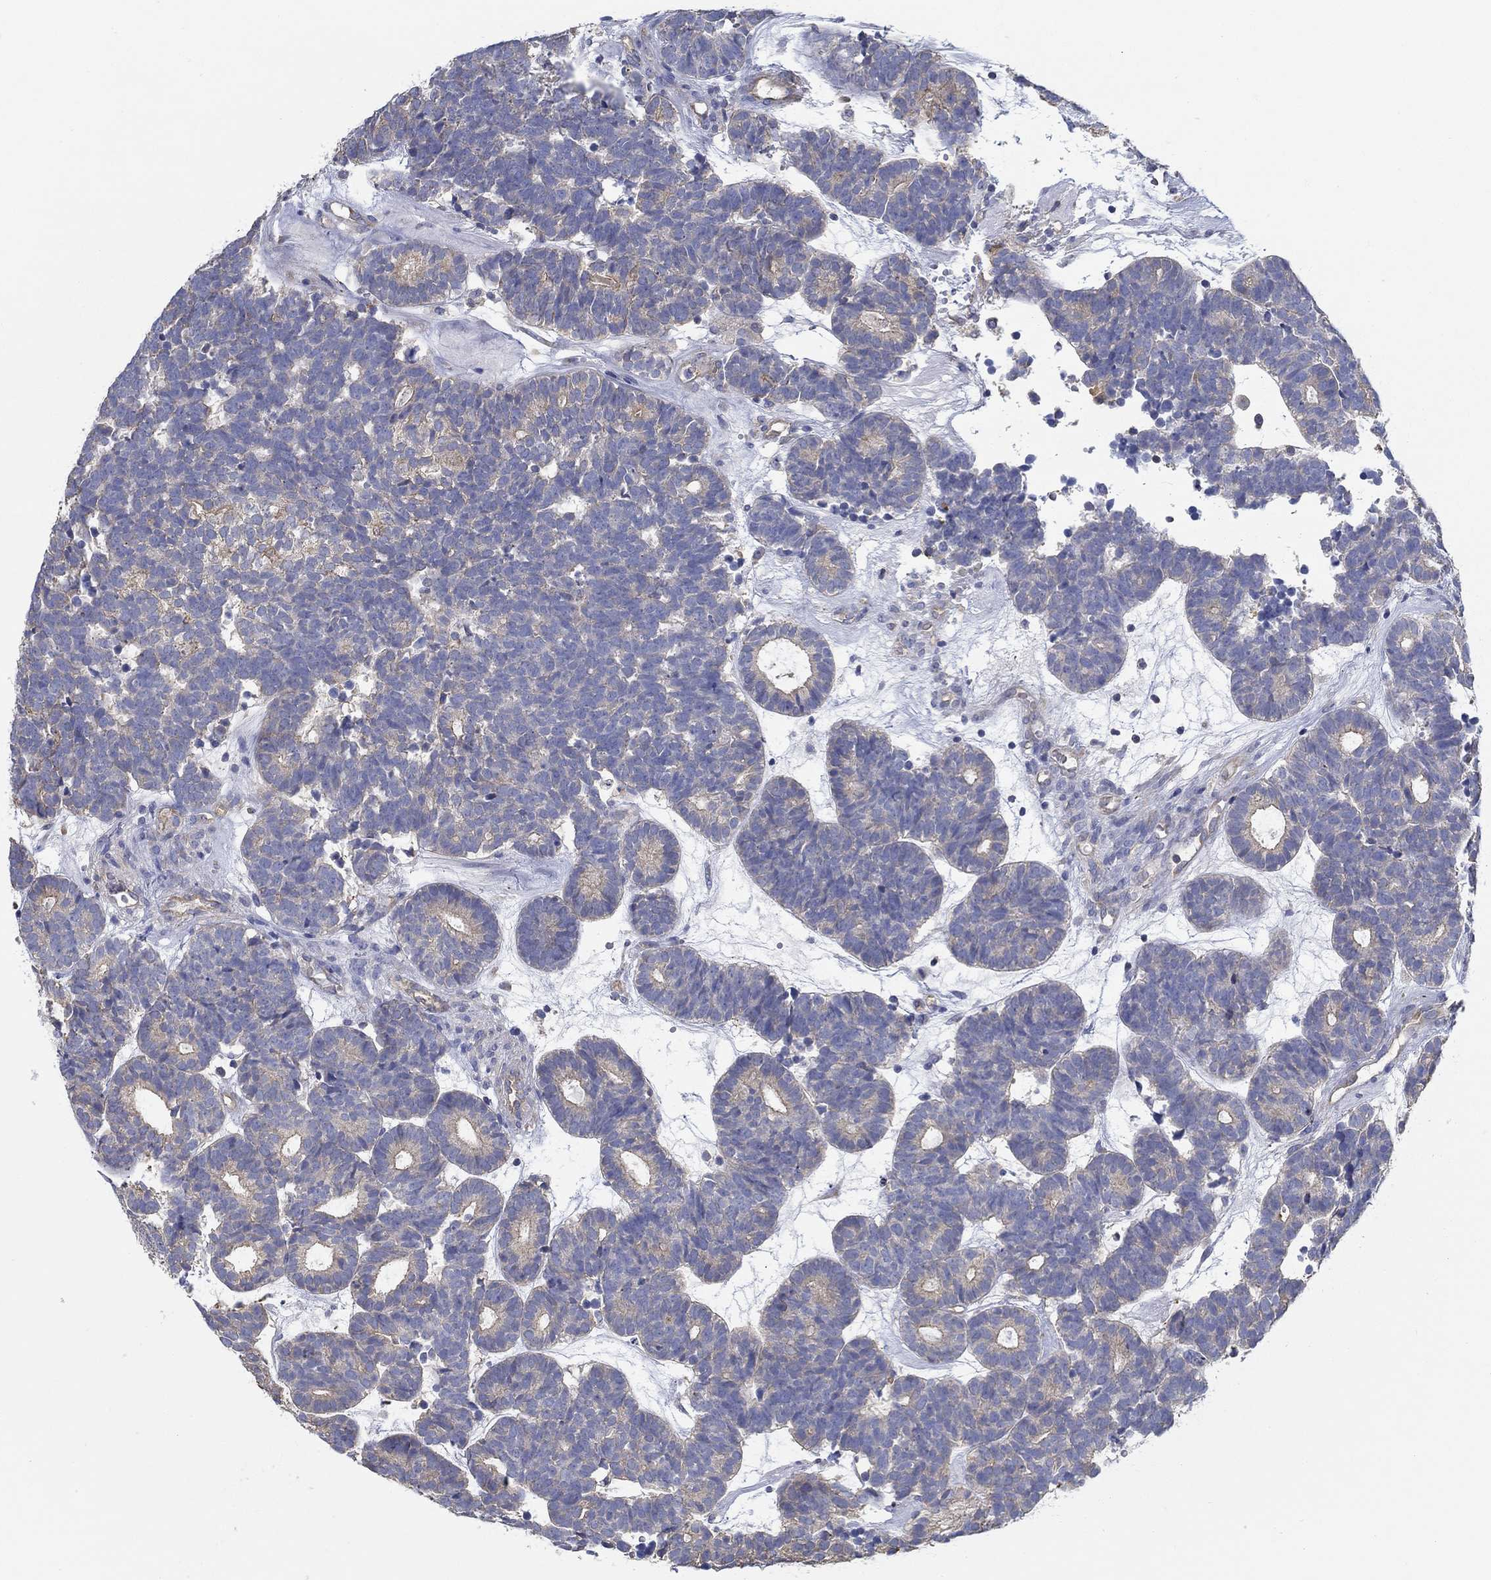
{"staining": {"intensity": "weak", "quantity": "<25%", "location": "cytoplasmic/membranous"}, "tissue": "head and neck cancer", "cell_type": "Tumor cells", "image_type": "cancer", "snomed": [{"axis": "morphology", "description": "Adenocarcinoma, NOS"}, {"axis": "topography", "description": "Head-Neck"}], "caption": "Histopathology image shows no significant protein staining in tumor cells of adenocarcinoma (head and neck). (Immunohistochemistry (ihc), brightfield microscopy, high magnification).", "gene": "BBOF1", "patient": {"sex": "female", "age": 81}}